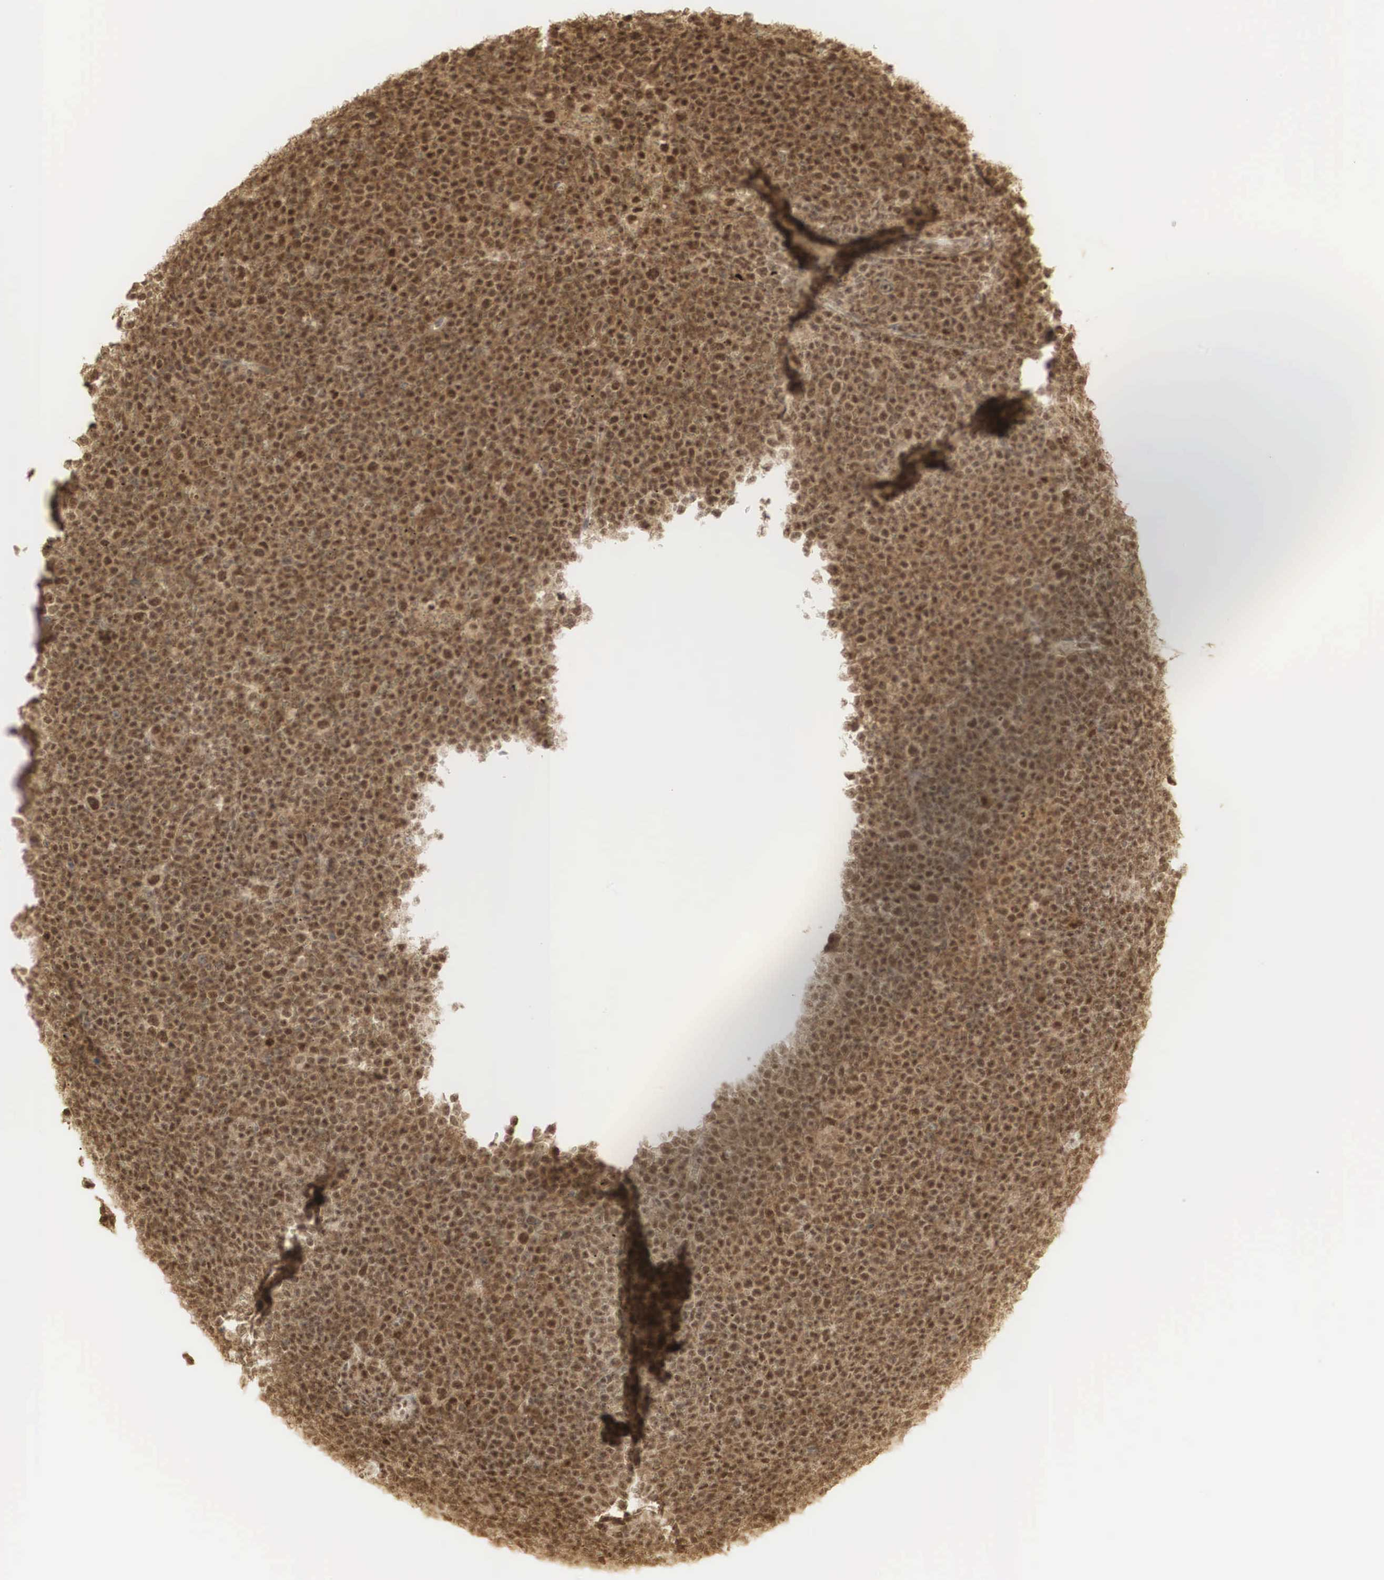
{"staining": {"intensity": "strong", "quantity": ">75%", "location": "cytoplasmic/membranous,nuclear"}, "tissue": "lymphoma", "cell_type": "Tumor cells", "image_type": "cancer", "snomed": [{"axis": "morphology", "description": "Malignant lymphoma, non-Hodgkin's type, Low grade"}, {"axis": "topography", "description": "Lymph node"}], "caption": "A photomicrograph of human lymphoma stained for a protein exhibits strong cytoplasmic/membranous and nuclear brown staining in tumor cells. (DAB (3,3'-diaminobenzidine) IHC, brown staining for protein, blue staining for nuclei).", "gene": "RNF113A", "patient": {"sex": "male", "age": 50}}